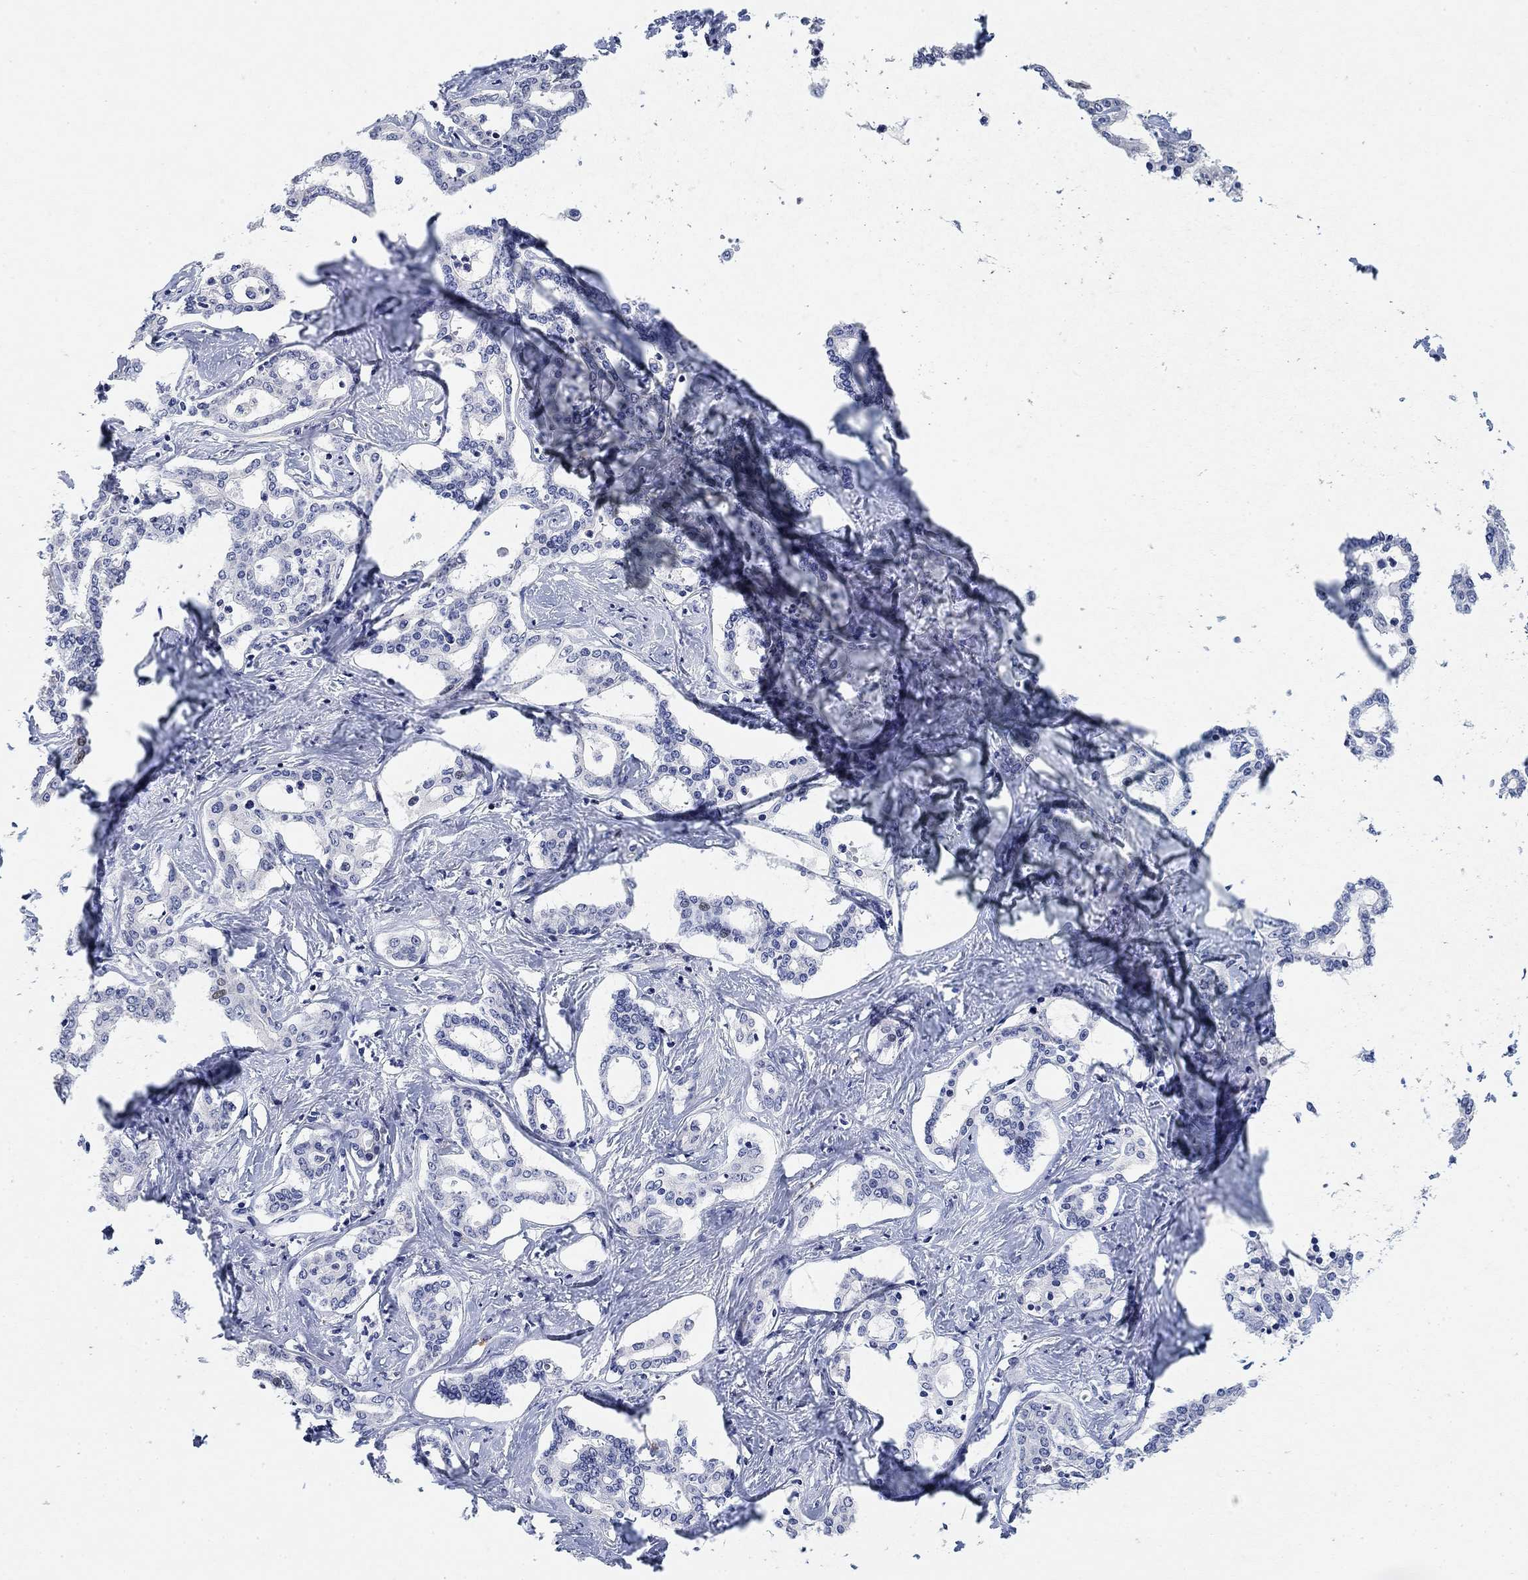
{"staining": {"intensity": "negative", "quantity": "none", "location": "none"}, "tissue": "liver cancer", "cell_type": "Tumor cells", "image_type": "cancer", "snomed": [{"axis": "morphology", "description": "Cholangiocarcinoma"}, {"axis": "topography", "description": "Liver"}], "caption": "Tumor cells show no significant expression in liver cholangiocarcinoma.", "gene": "VAT1L", "patient": {"sex": "female", "age": 47}}